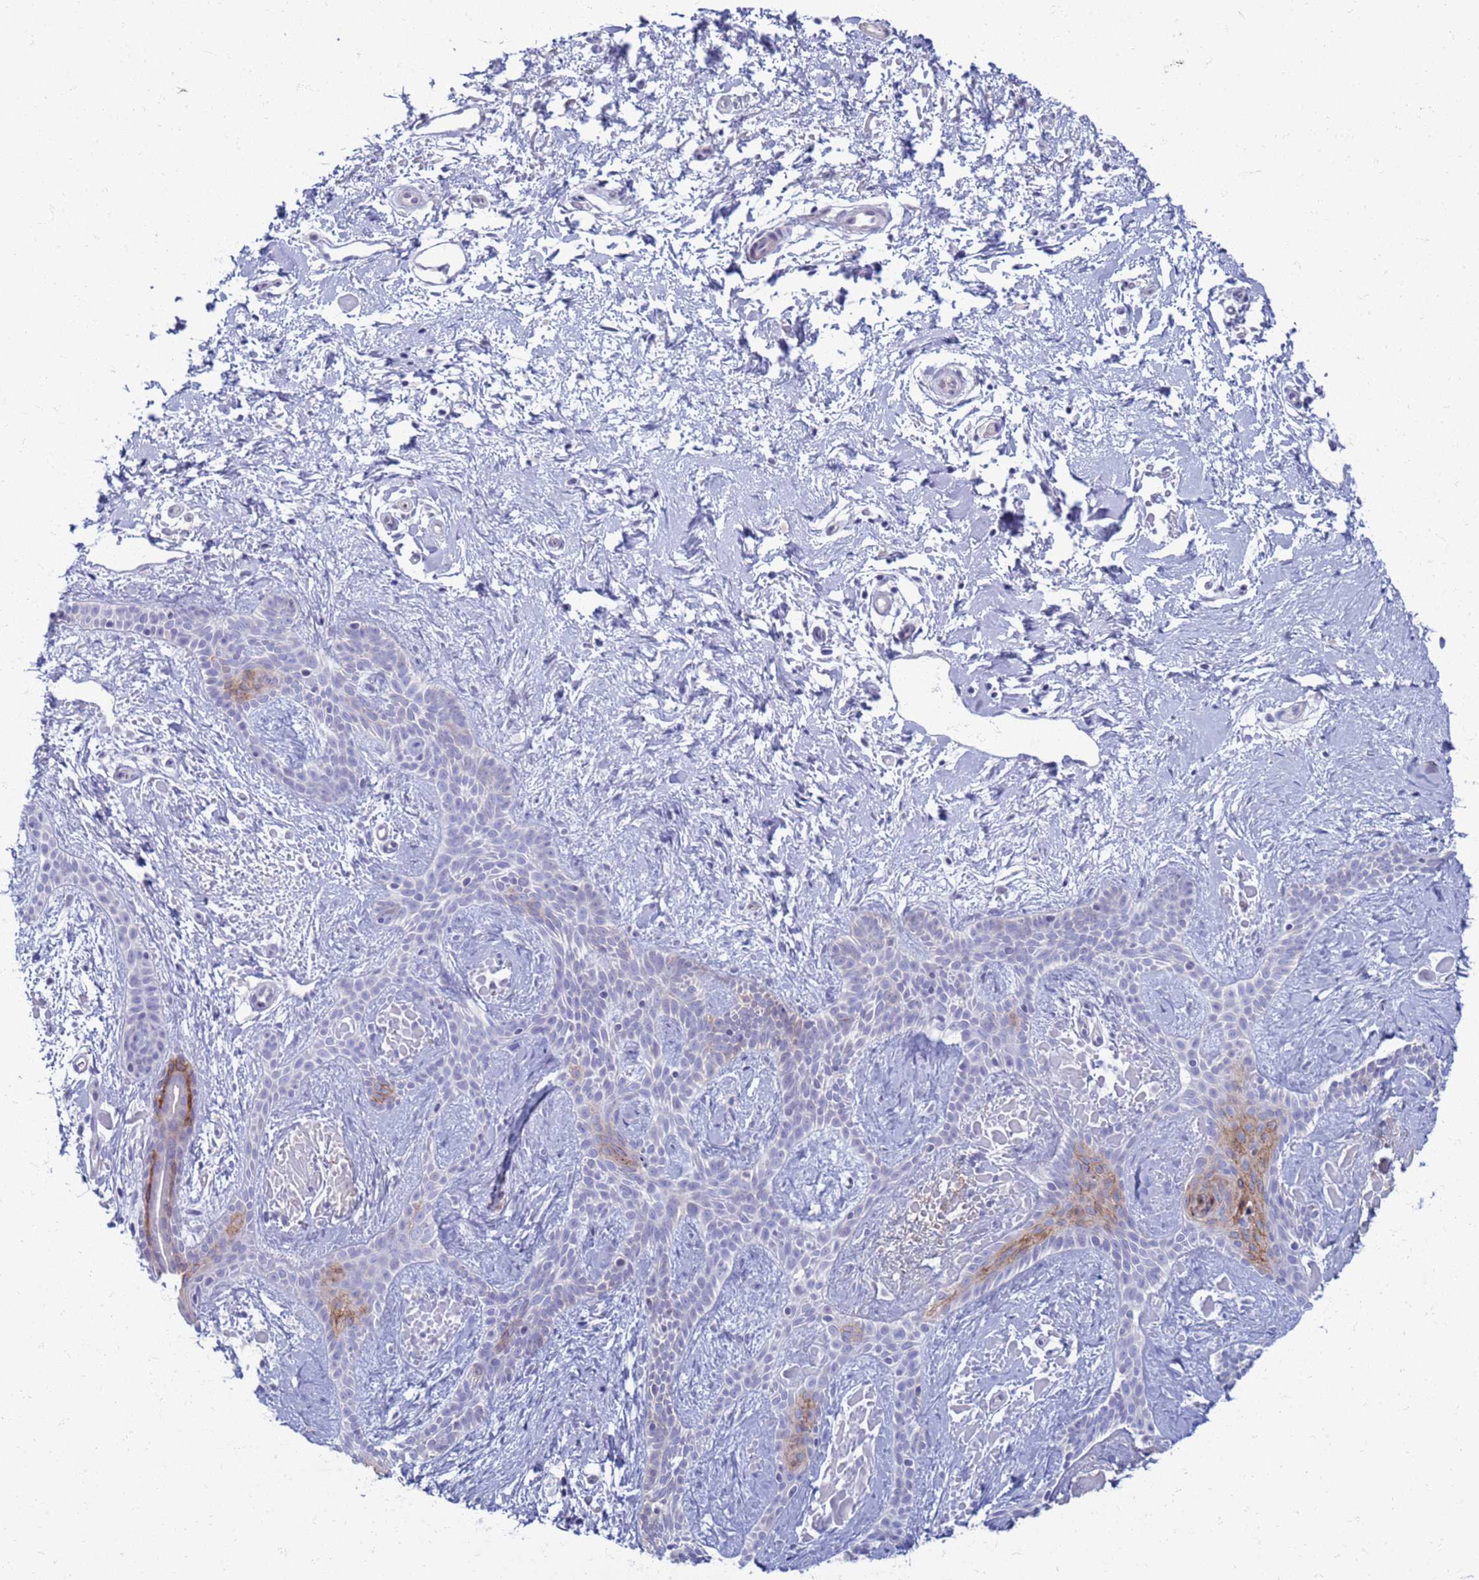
{"staining": {"intensity": "negative", "quantity": "none", "location": "none"}, "tissue": "skin cancer", "cell_type": "Tumor cells", "image_type": "cancer", "snomed": [{"axis": "morphology", "description": "Basal cell carcinoma"}, {"axis": "topography", "description": "Skin"}], "caption": "The histopathology image shows no staining of tumor cells in skin basal cell carcinoma. (Stains: DAB immunohistochemistry (IHC) with hematoxylin counter stain, Microscopy: brightfield microscopy at high magnification).", "gene": "CLCA2", "patient": {"sex": "male", "age": 78}}